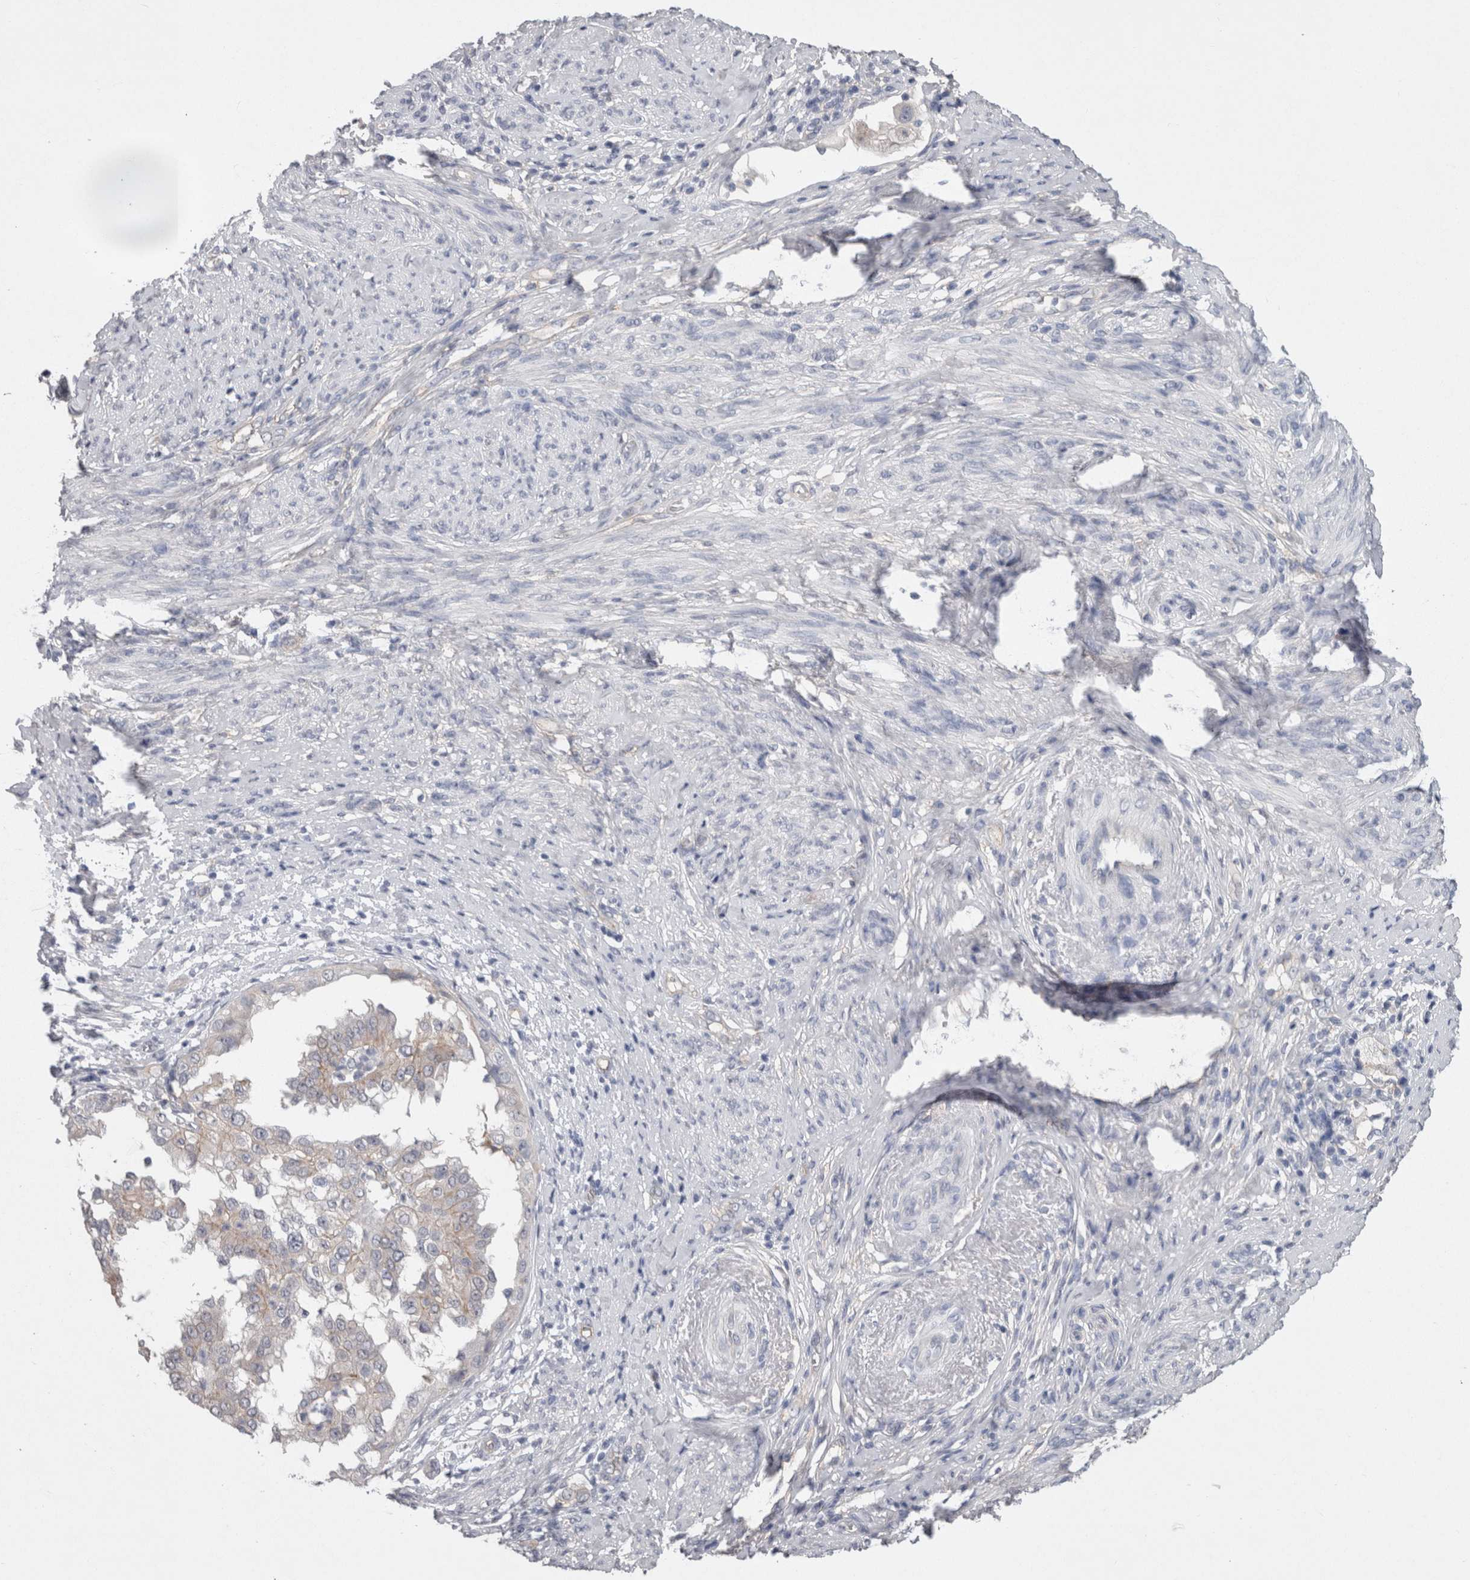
{"staining": {"intensity": "weak", "quantity": "<25%", "location": "cytoplasmic/membranous"}, "tissue": "endometrial cancer", "cell_type": "Tumor cells", "image_type": "cancer", "snomed": [{"axis": "morphology", "description": "Adenocarcinoma, NOS"}, {"axis": "topography", "description": "Endometrium"}], "caption": "Tumor cells are negative for brown protein staining in adenocarcinoma (endometrial). The staining was performed using DAB (3,3'-diaminobenzidine) to visualize the protein expression in brown, while the nuclei were stained in blue with hematoxylin (Magnification: 20x).", "gene": "NECTIN2", "patient": {"sex": "female", "age": 85}}